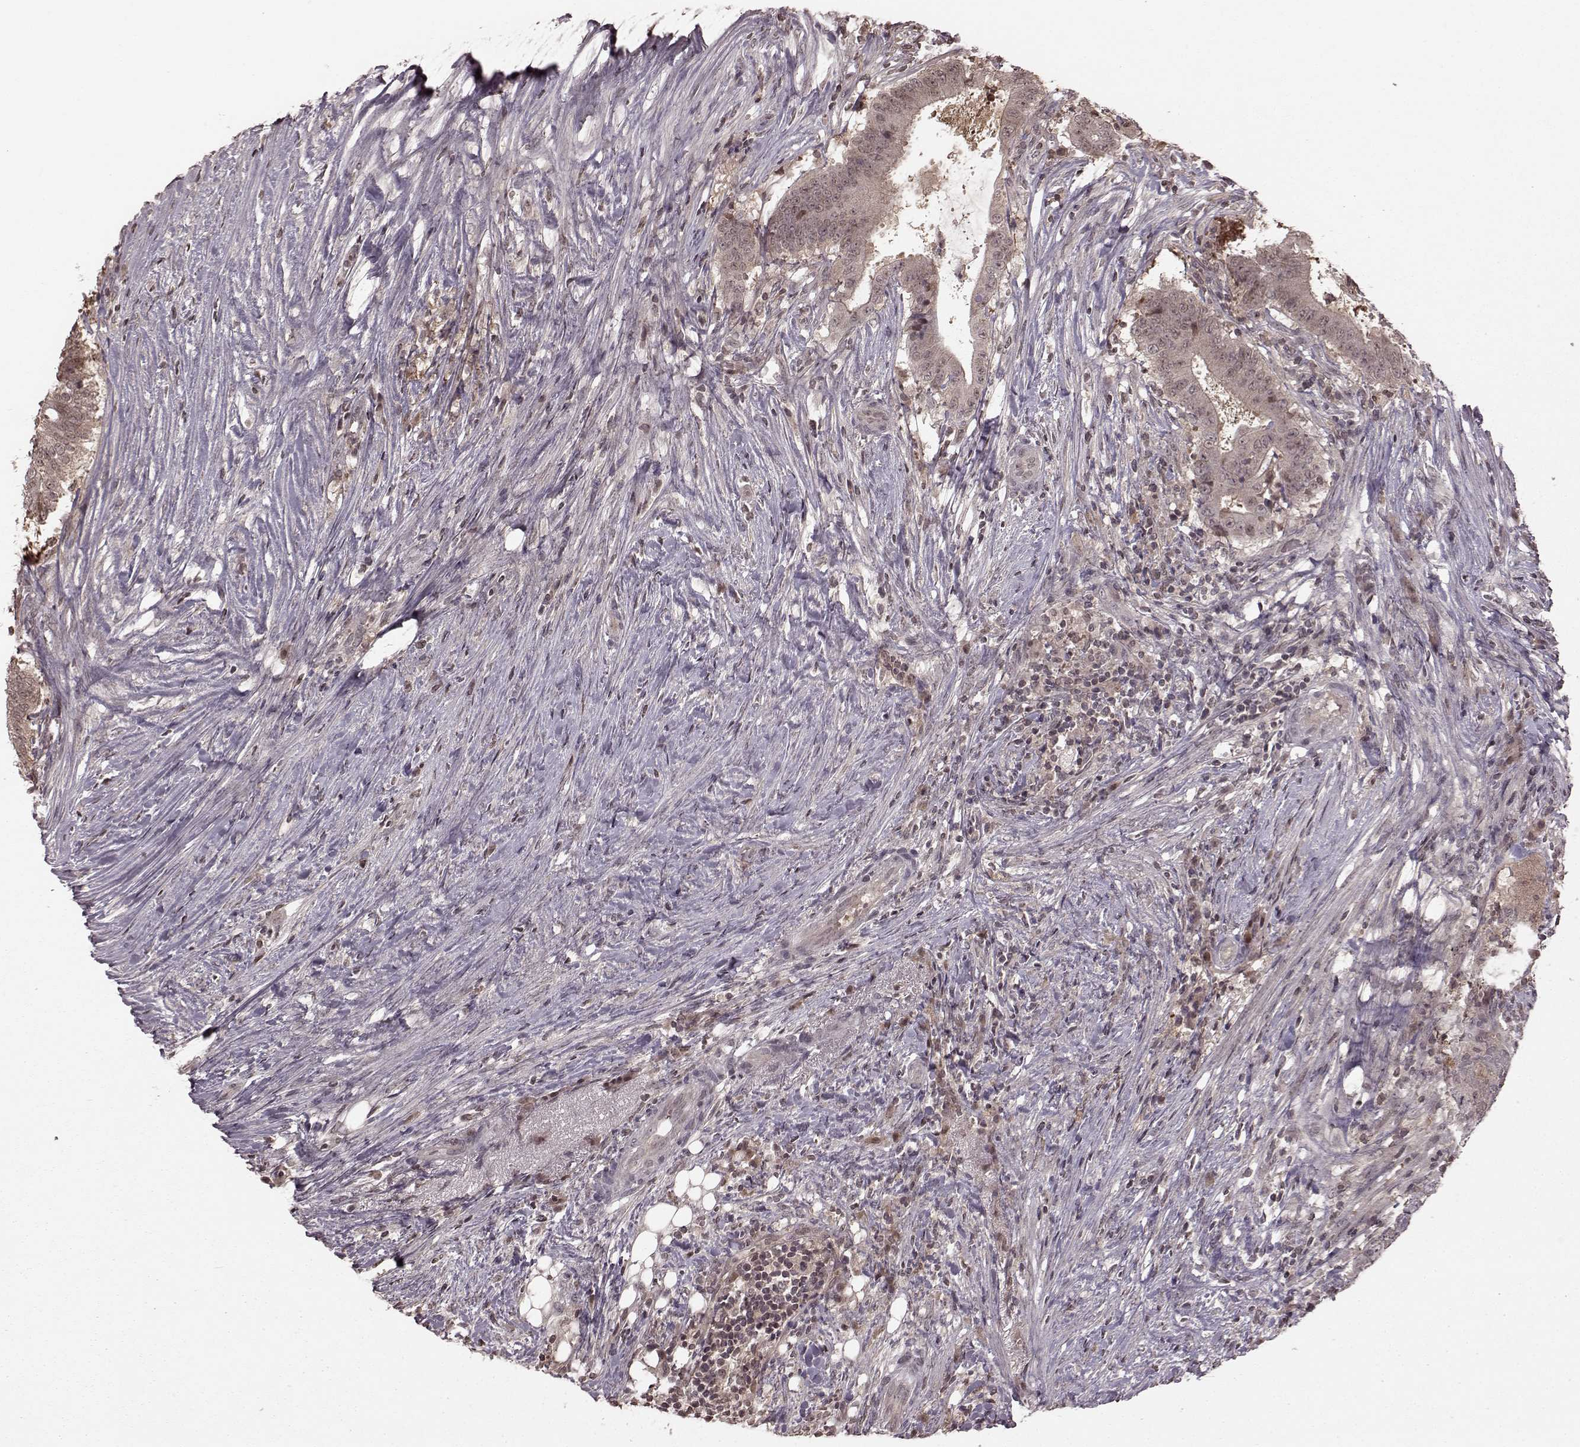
{"staining": {"intensity": "weak", "quantity": "25%-75%", "location": "cytoplasmic/membranous,nuclear"}, "tissue": "colorectal cancer", "cell_type": "Tumor cells", "image_type": "cancer", "snomed": [{"axis": "morphology", "description": "Adenocarcinoma, NOS"}, {"axis": "topography", "description": "Colon"}], "caption": "Protein staining of colorectal cancer tissue shows weak cytoplasmic/membranous and nuclear expression in approximately 25%-75% of tumor cells. The staining is performed using DAB brown chromogen to label protein expression. The nuclei are counter-stained blue using hematoxylin.", "gene": "GSS", "patient": {"sex": "female", "age": 43}}